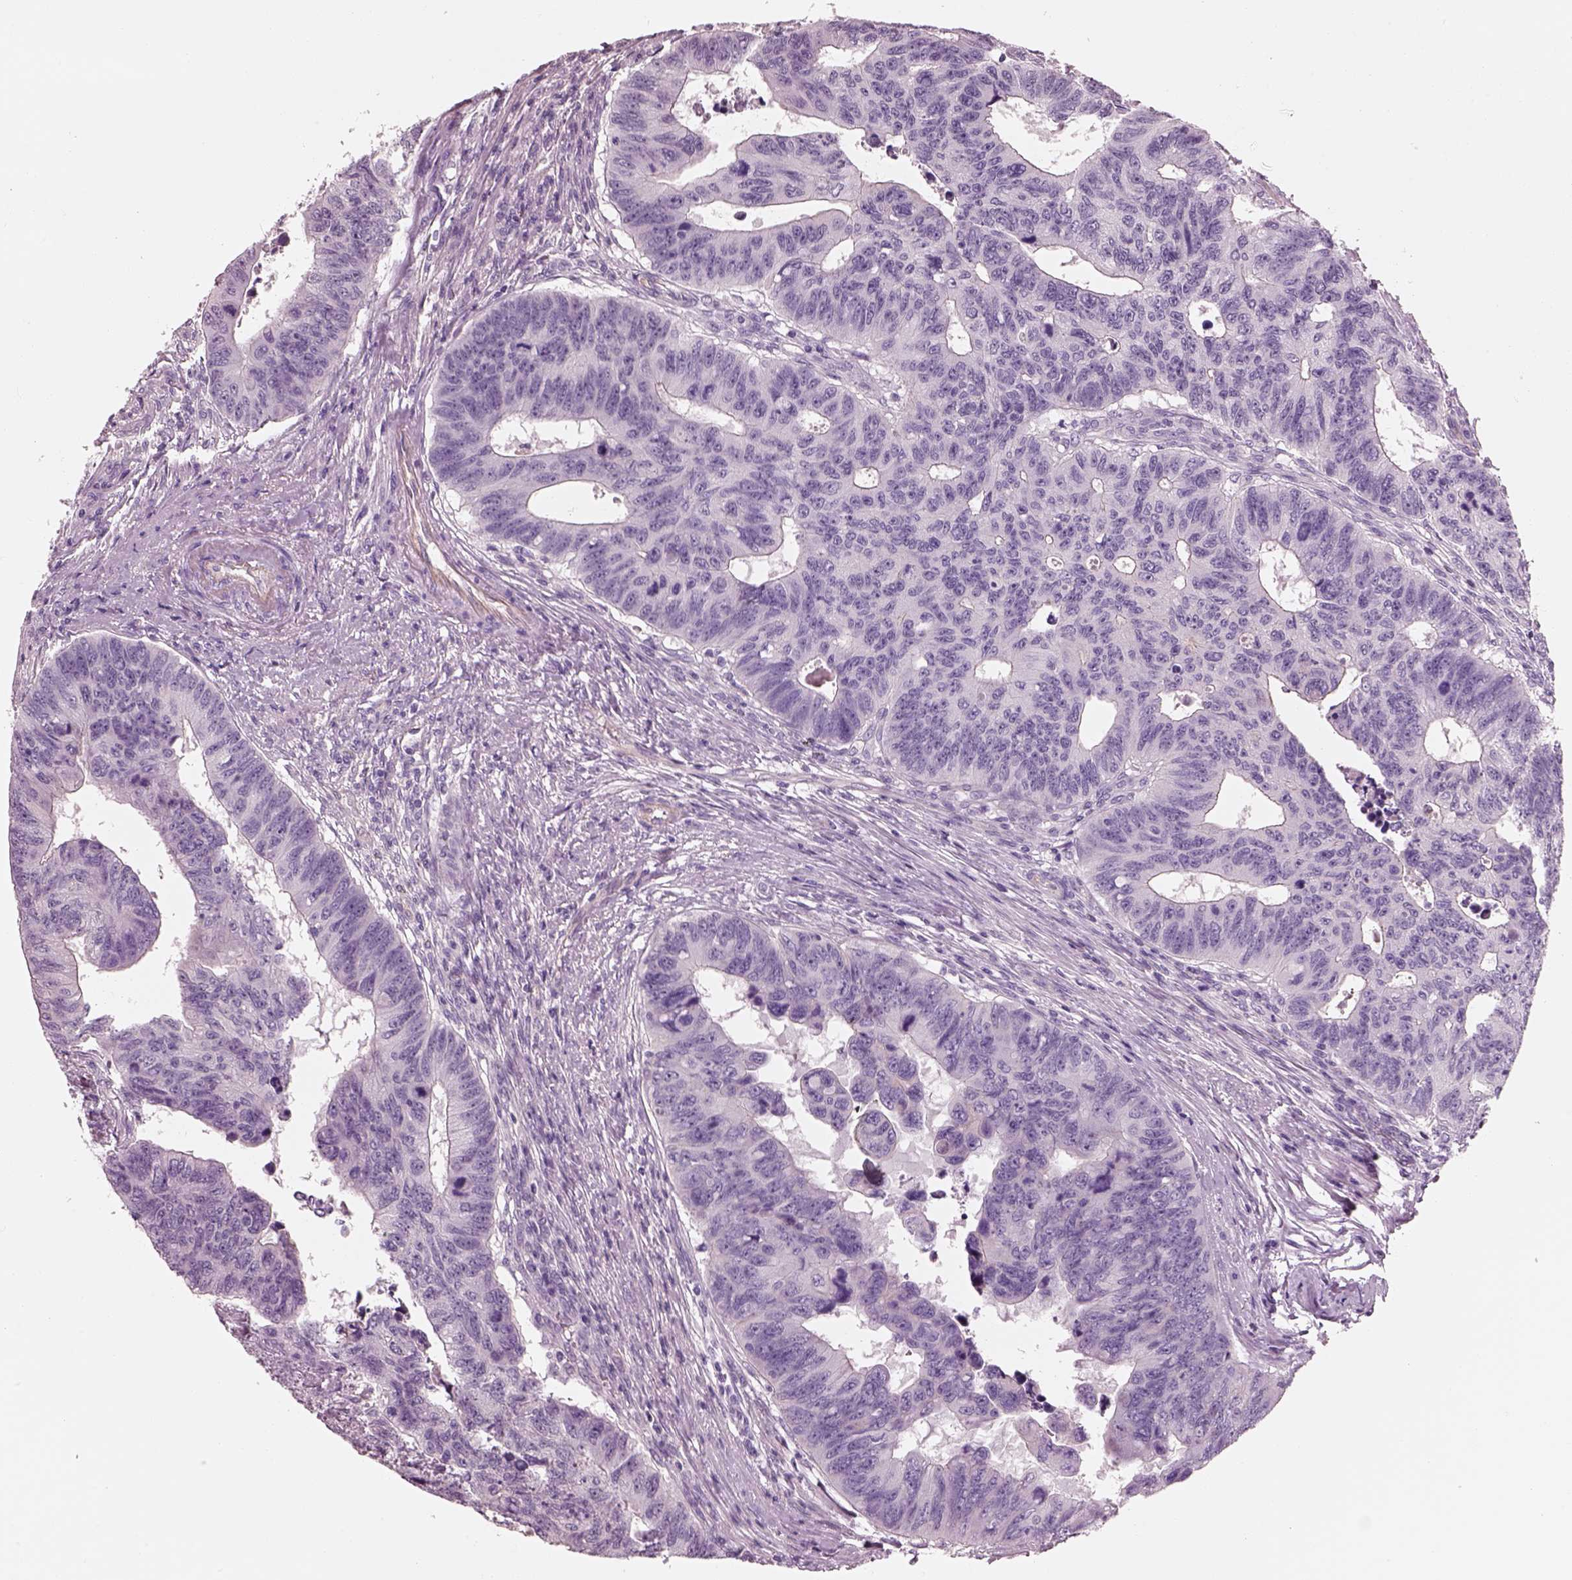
{"staining": {"intensity": "negative", "quantity": "none", "location": "none"}, "tissue": "colorectal cancer", "cell_type": "Tumor cells", "image_type": "cancer", "snomed": [{"axis": "morphology", "description": "Adenocarcinoma, NOS"}, {"axis": "topography", "description": "Rectum"}], "caption": "Tumor cells are negative for protein expression in human colorectal adenocarcinoma.", "gene": "IGLL1", "patient": {"sex": "female", "age": 85}}